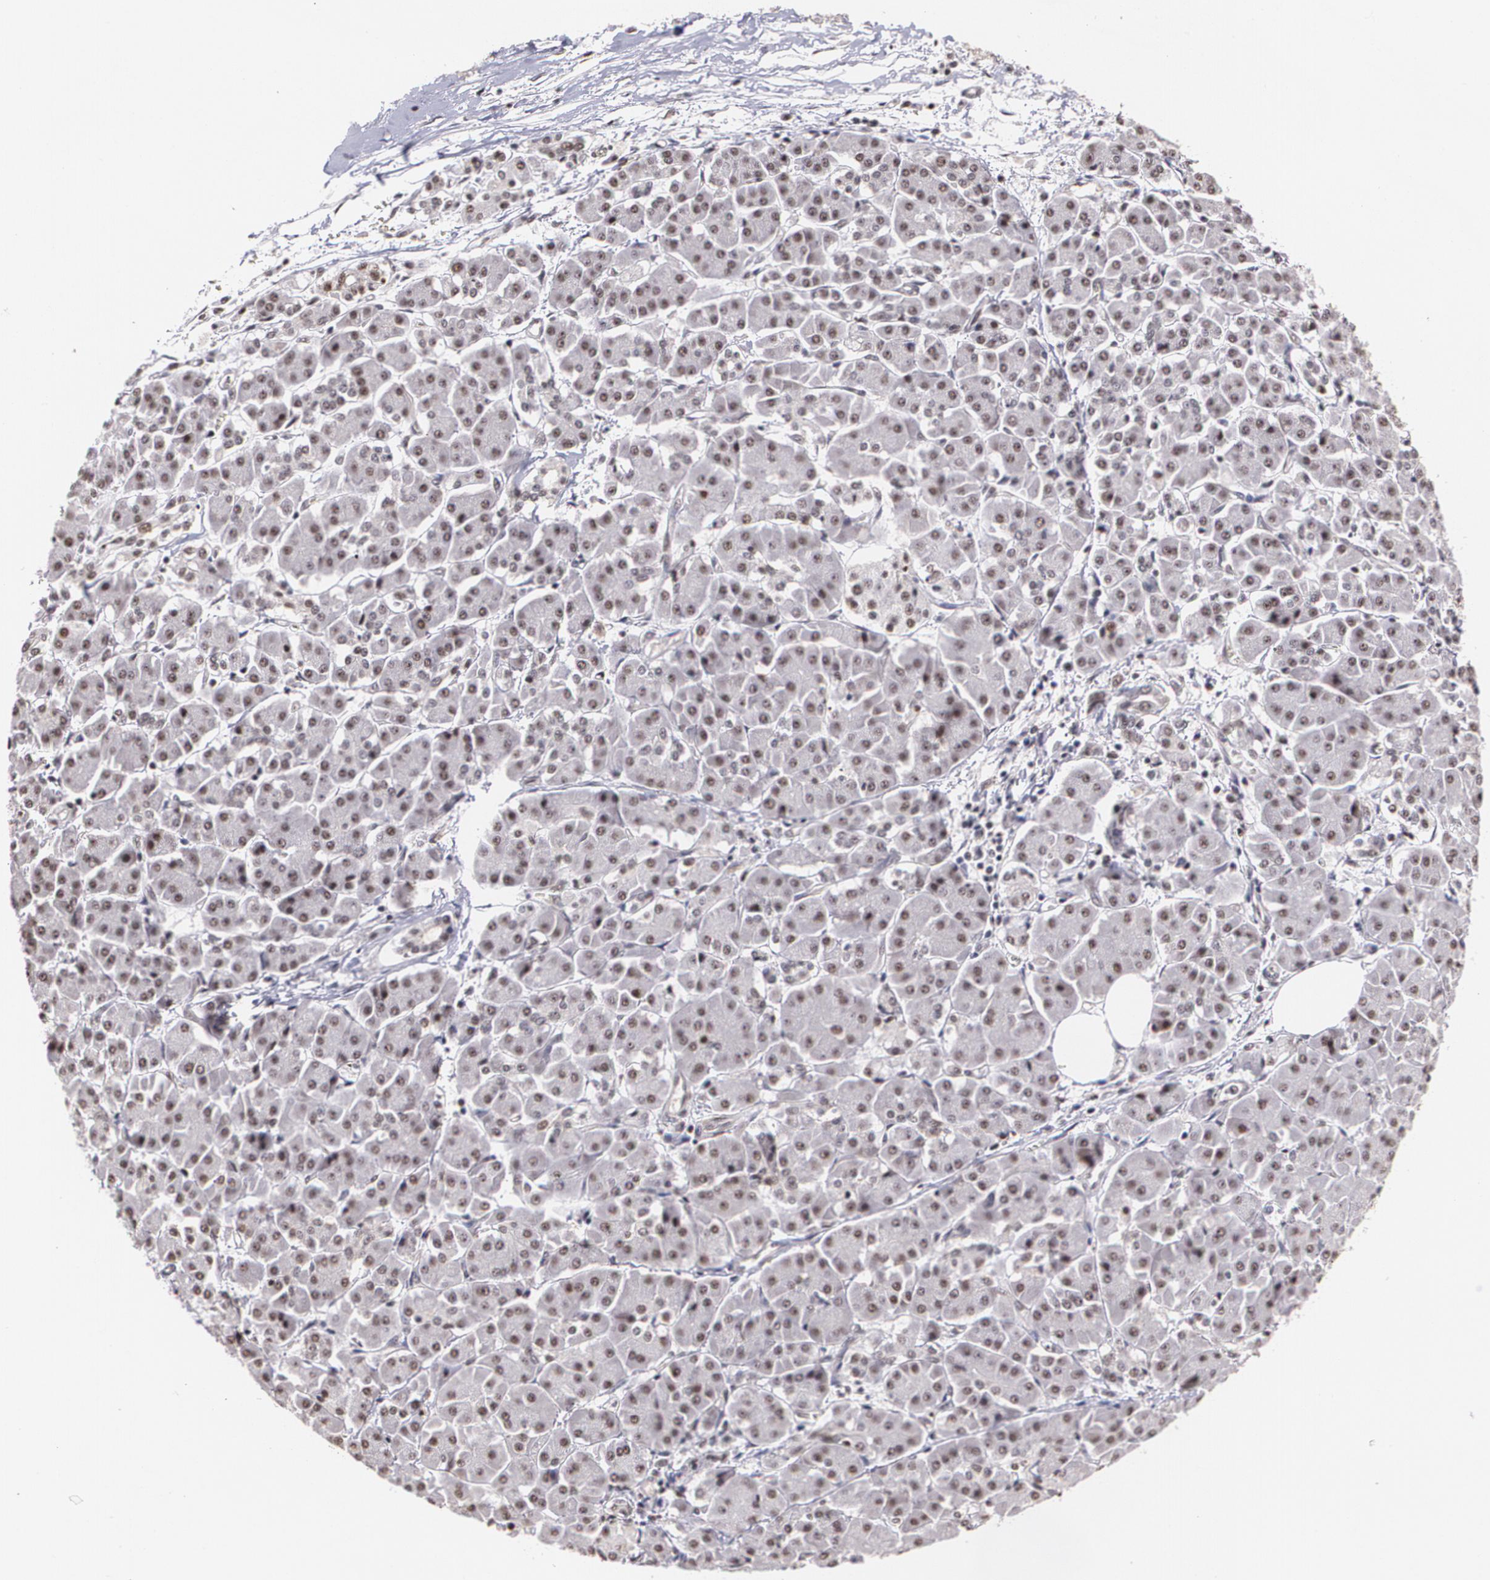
{"staining": {"intensity": "moderate", "quantity": ">75%", "location": "nuclear"}, "tissue": "pancreatic cancer", "cell_type": "Tumor cells", "image_type": "cancer", "snomed": [{"axis": "morphology", "description": "Adenocarcinoma, NOS"}, {"axis": "topography", "description": "Pancreas"}], "caption": "The image reveals staining of pancreatic cancer (adenocarcinoma), revealing moderate nuclear protein staining (brown color) within tumor cells. The staining is performed using DAB brown chromogen to label protein expression. The nuclei are counter-stained blue using hematoxylin.", "gene": "C6orf15", "patient": {"sex": "female", "age": 57}}